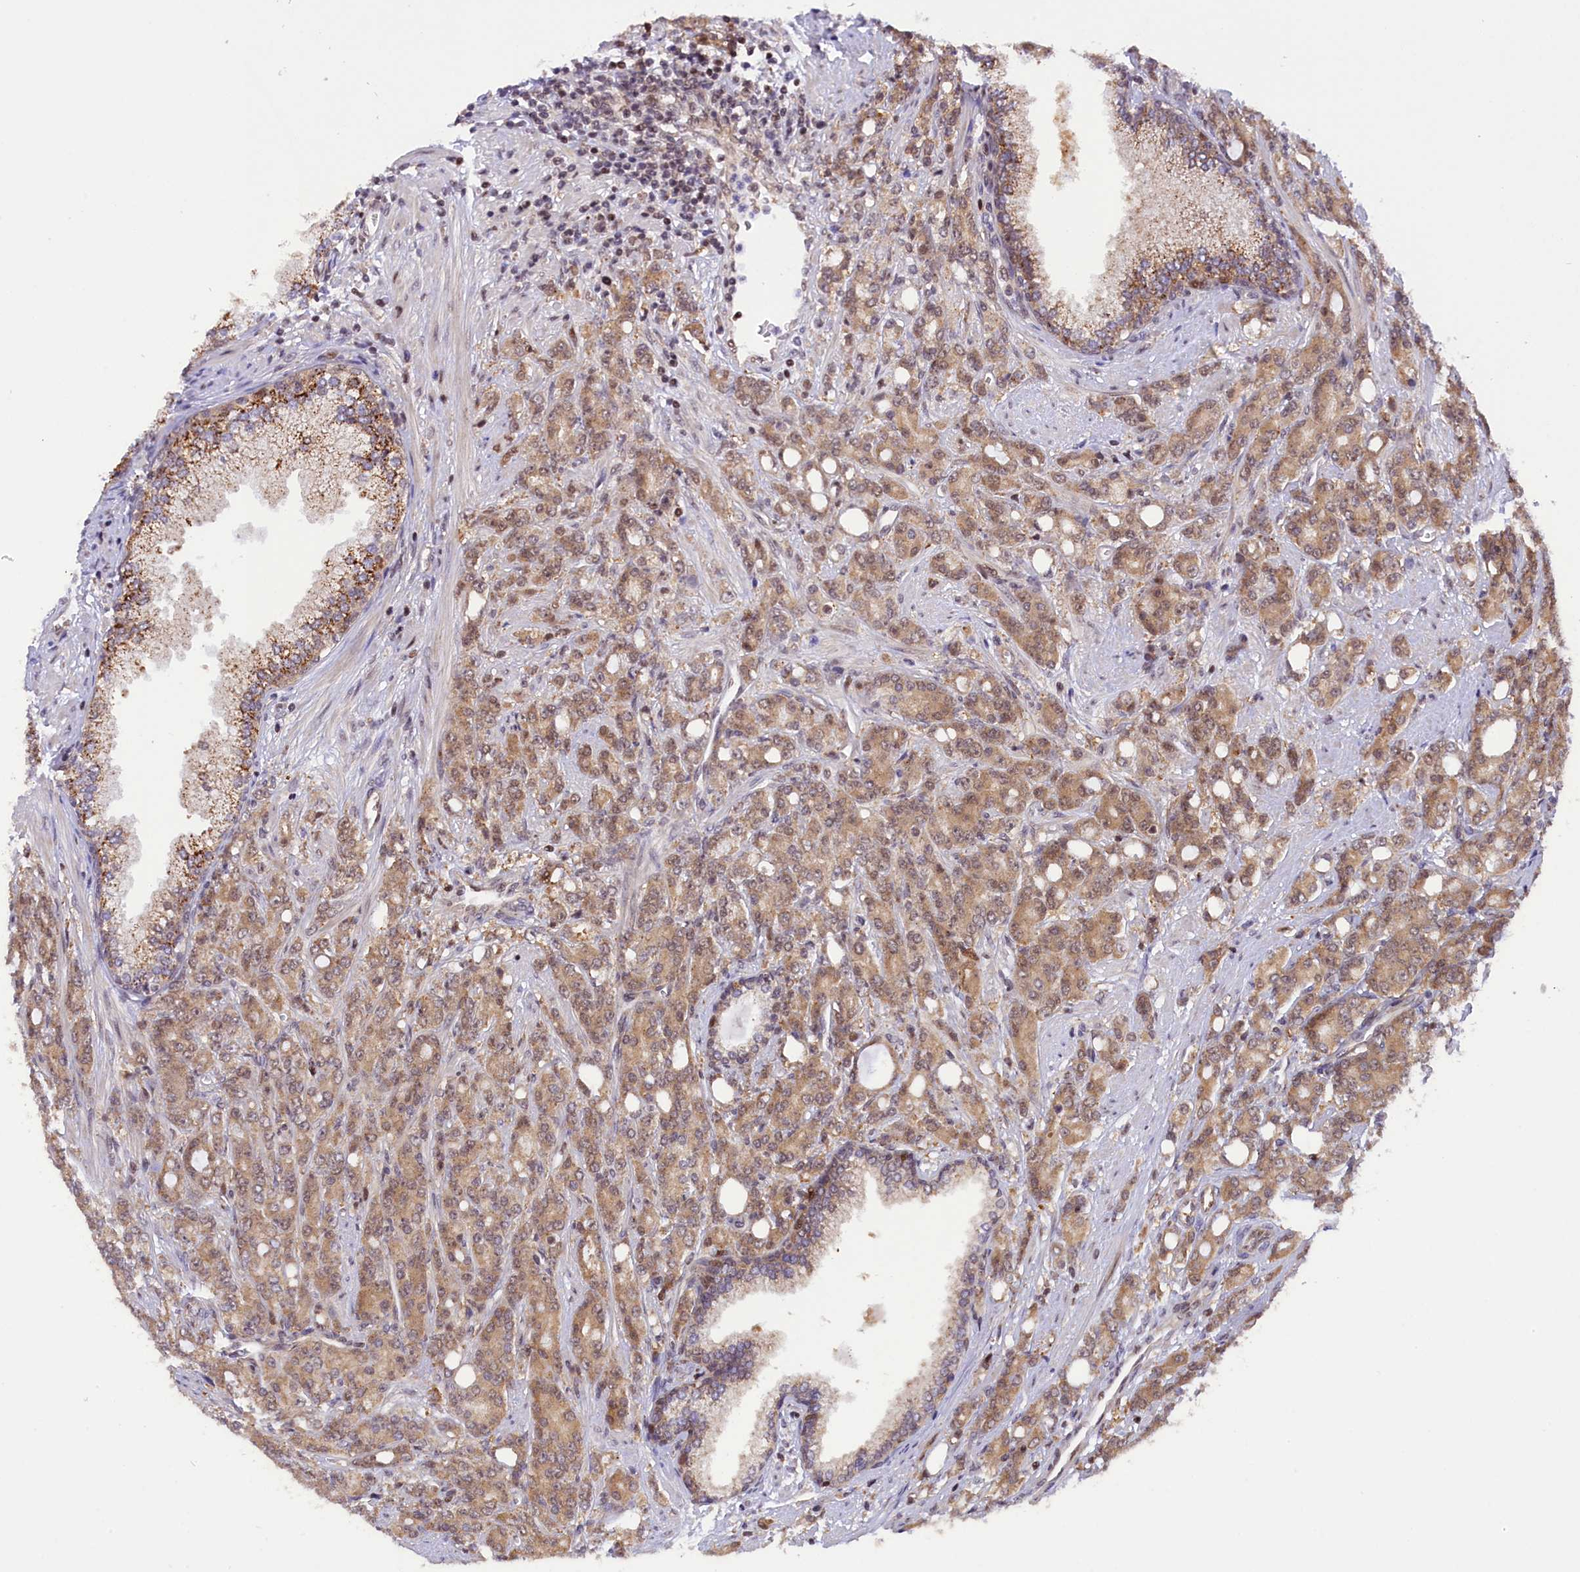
{"staining": {"intensity": "moderate", "quantity": ">75%", "location": "cytoplasmic/membranous,nuclear"}, "tissue": "prostate cancer", "cell_type": "Tumor cells", "image_type": "cancer", "snomed": [{"axis": "morphology", "description": "Adenocarcinoma, High grade"}, {"axis": "topography", "description": "Prostate"}], "caption": "Brown immunohistochemical staining in human prostate cancer (high-grade adenocarcinoma) shows moderate cytoplasmic/membranous and nuclear expression in about >75% of tumor cells.", "gene": "SAMD4A", "patient": {"sex": "male", "age": 62}}